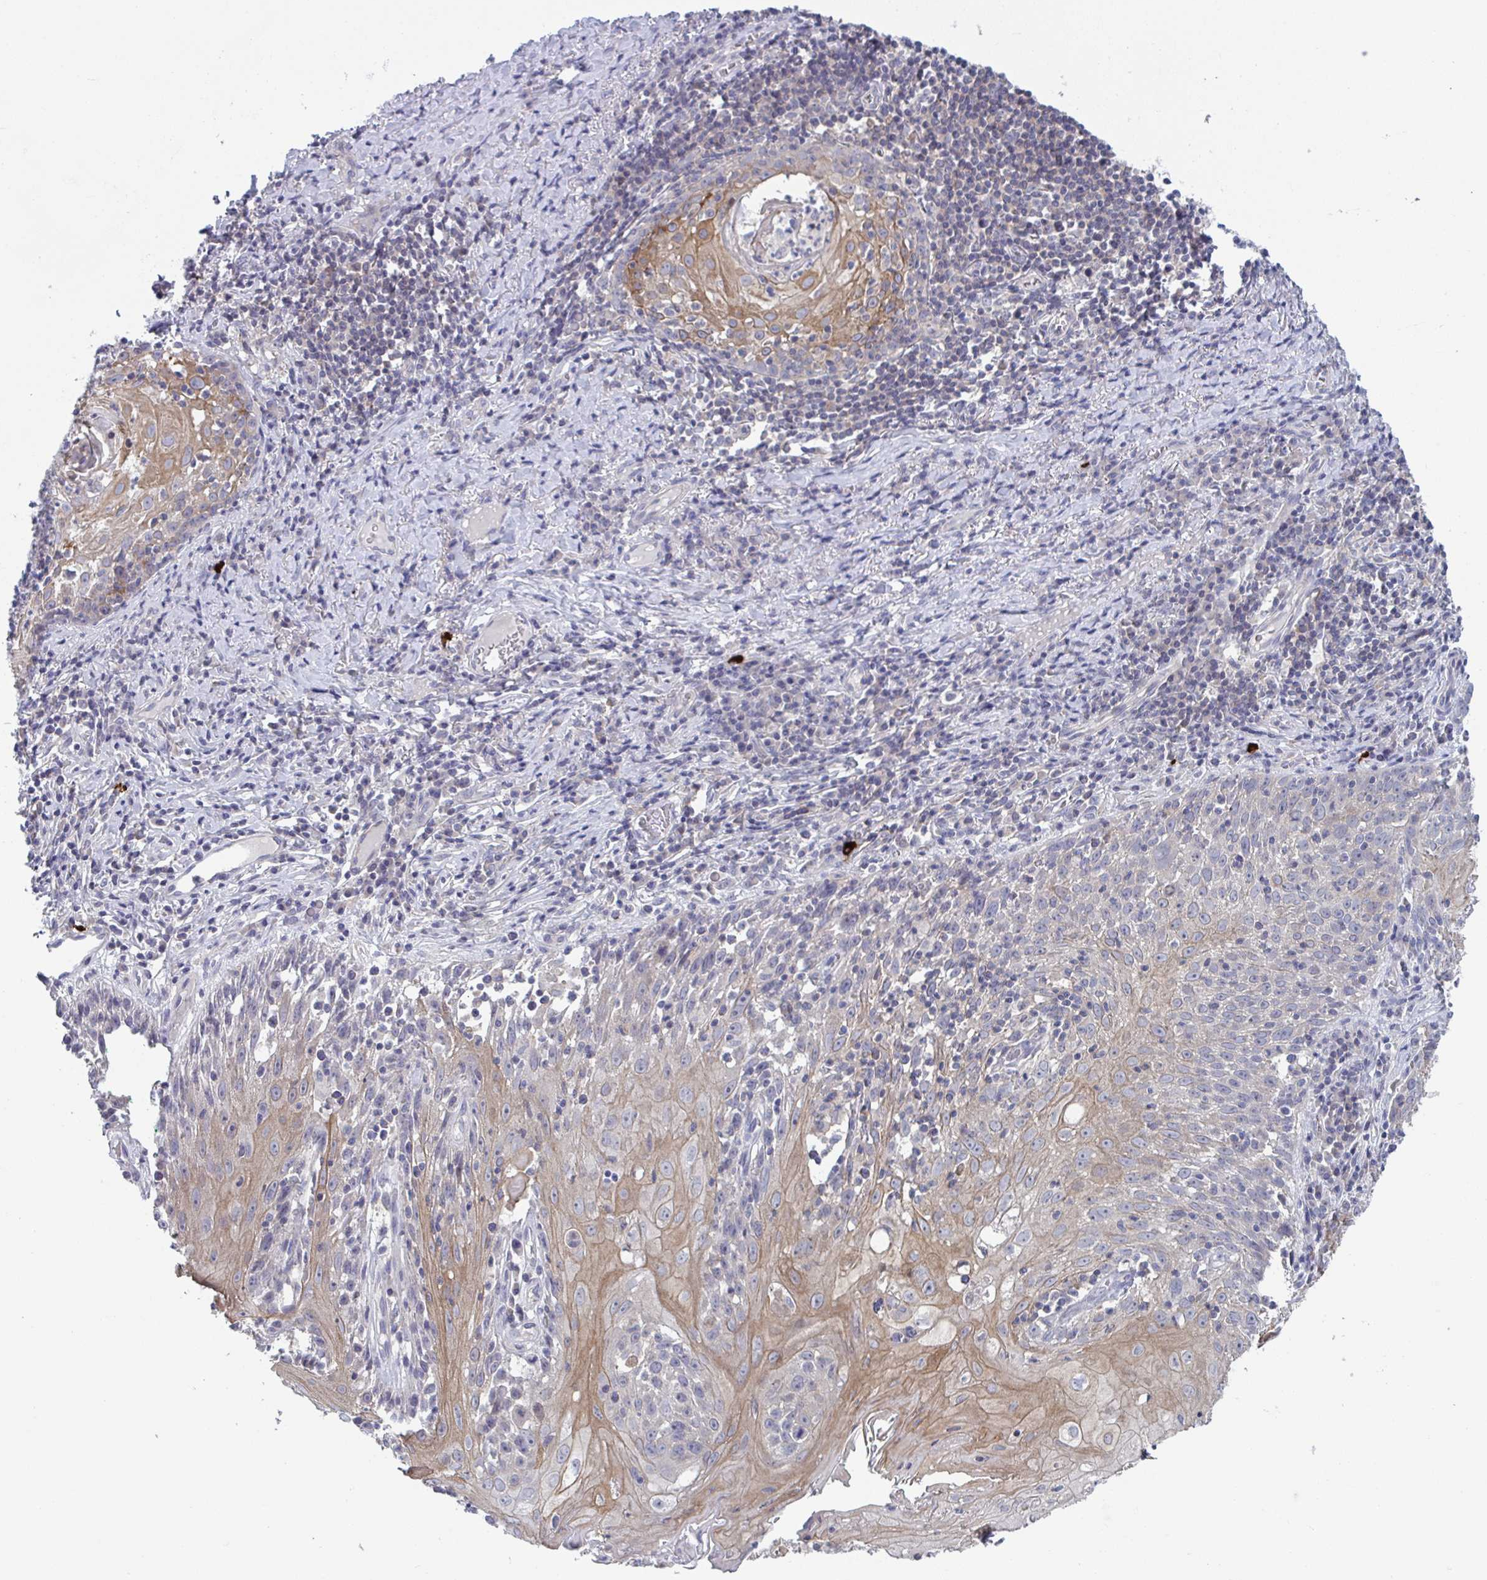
{"staining": {"intensity": "moderate", "quantity": "25%-75%", "location": "cytoplasmic/membranous"}, "tissue": "skin cancer", "cell_type": "Tumor cells", "image_type": "cancer", "snomed": [{"axis": "morphology", "description": "Squamous cell carcinoma, NOS"}, {"axis": "topography", "description": "Skin"}, {"axis": "topography", "description": "Vulva"}], "caption": "Brown immunohistochemical staining in skin cancer (squamous cell carcinoma) displays moderate cytoplasmic/membranous staining in about 25%-75% of tumor cells.", "gene": "STK26", "patient": {"sex": "female", "age": 76}}